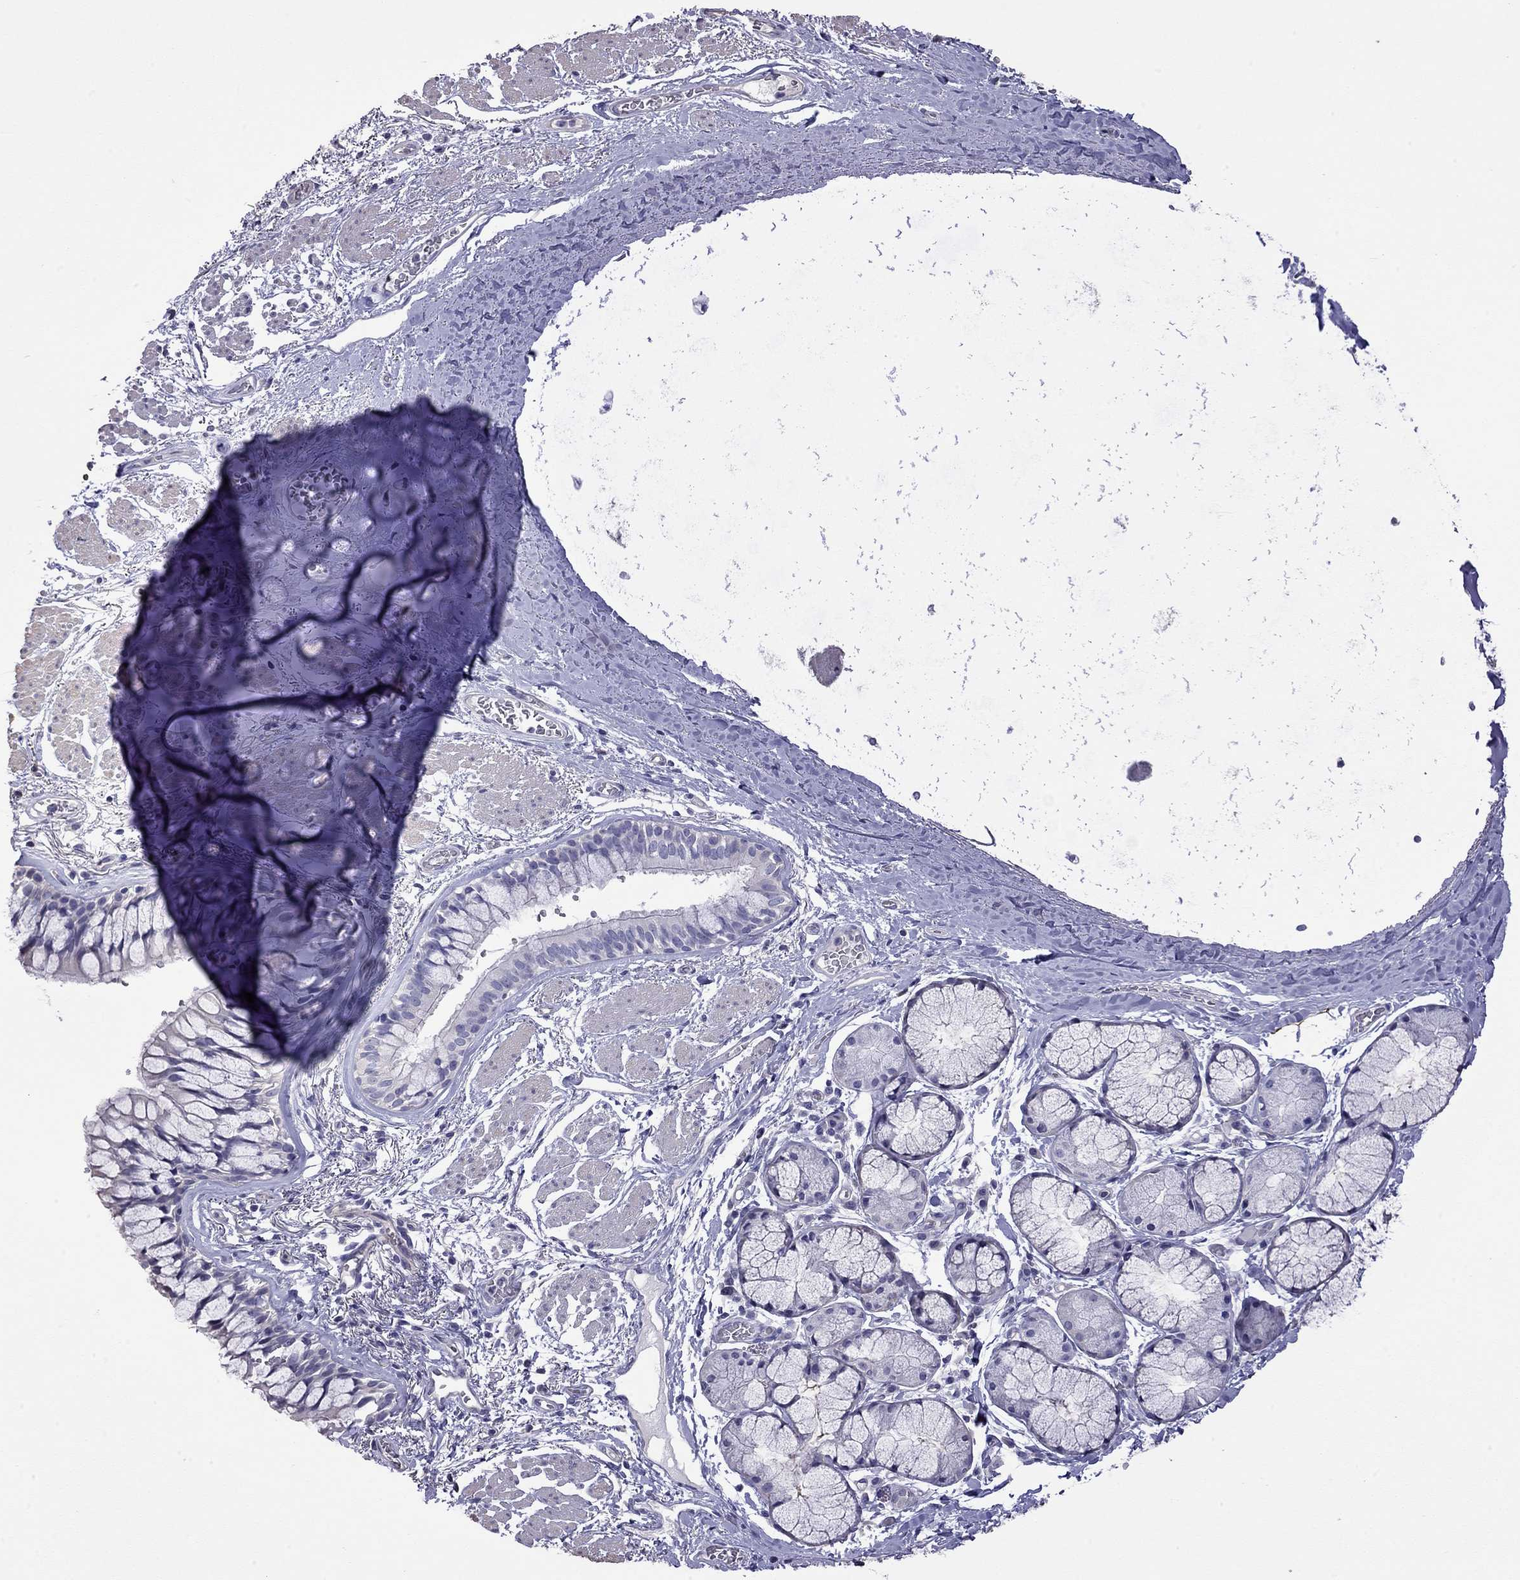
{"staining": {"intensity": "negative", "quantity": "none", "location": "none"}, "tissue": "bronchus", "cell_type": "Respiratory epithelial cells", "image_type": "normal", "snomed": [{"axis": "morphology", "description": "Normal tissue, NOS"}, {"axis": "topography", "description": "Bronchus"}, {"axis": "topography", "description": "Lung"}], "caption": "Respiratory epithelial cells are negative for brown protein staining in normal bronchus. Brightfield microscopy of immunohistochemistry stained with DAB (3,3'-diaminobenzidine) (brown) and hematoxylin (blue), captured at high magnification.", "gene": "FEZ1", "patient": {"sex": "female", "age": 57}}